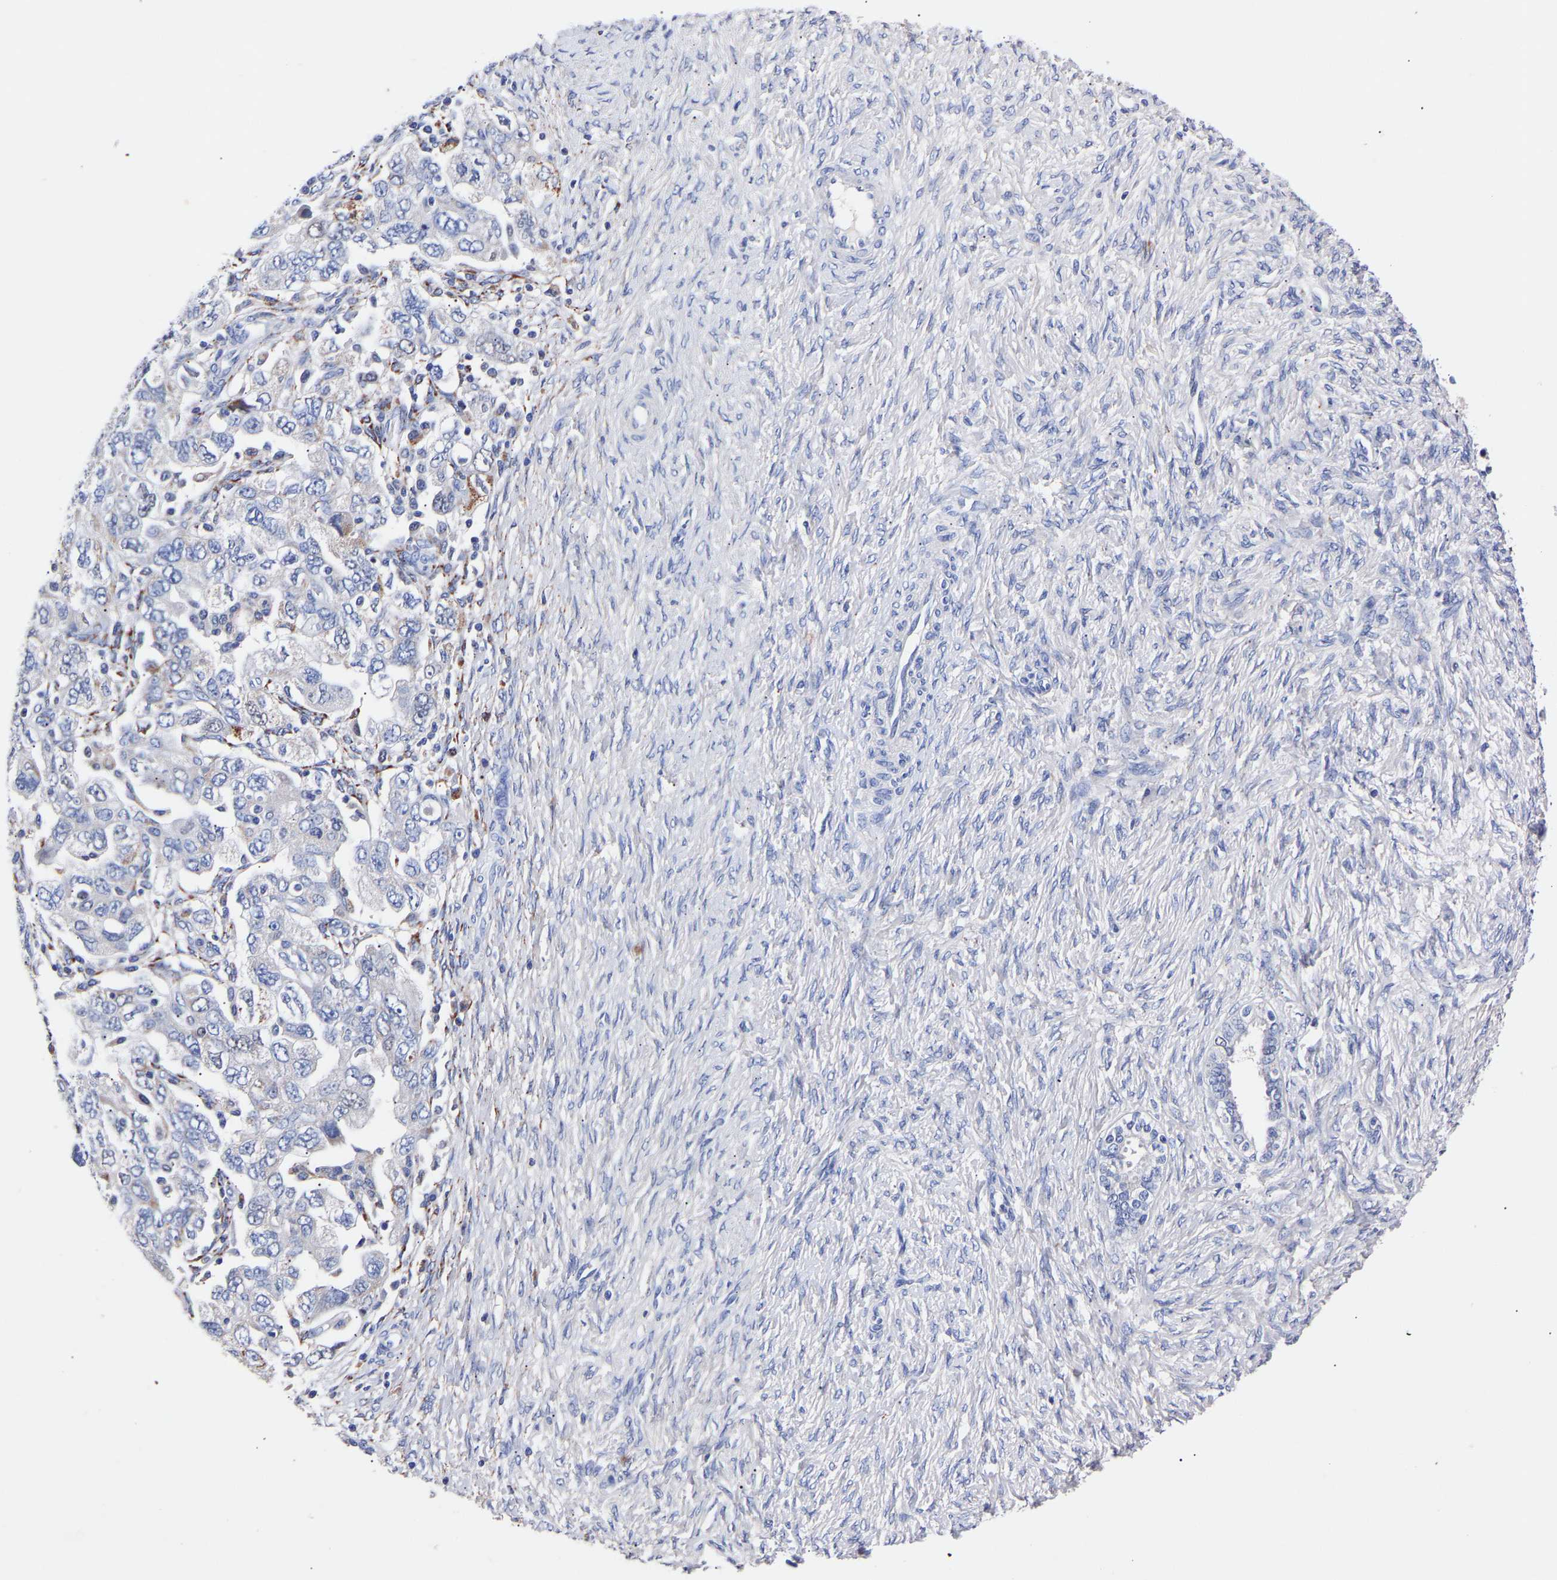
{"staining": {"intensity": "moderate", "quantity": "25%-75%", "location": "cytoplasmic/membranous"}, "tissue": "ovarian cancer", "cell_type": "Tumor cells", "image_type": "cancer", "snomed": [{"axis": "morphology", "description": "Carcinoma, NOS"}, {"axis": "morphology", "description": "Cystadenocarcinoma, serous, NOS"}, {"axis": "topography", "description": "Ovary"}], "caption": "Tumor cells exhibit medium levels of moderate cytoplasmic/membranous positivity in approximately 25%-75% of cells in ovarian cancer.", "gene": "SEM1", "patient": {"sex": "female", "age": 69}}